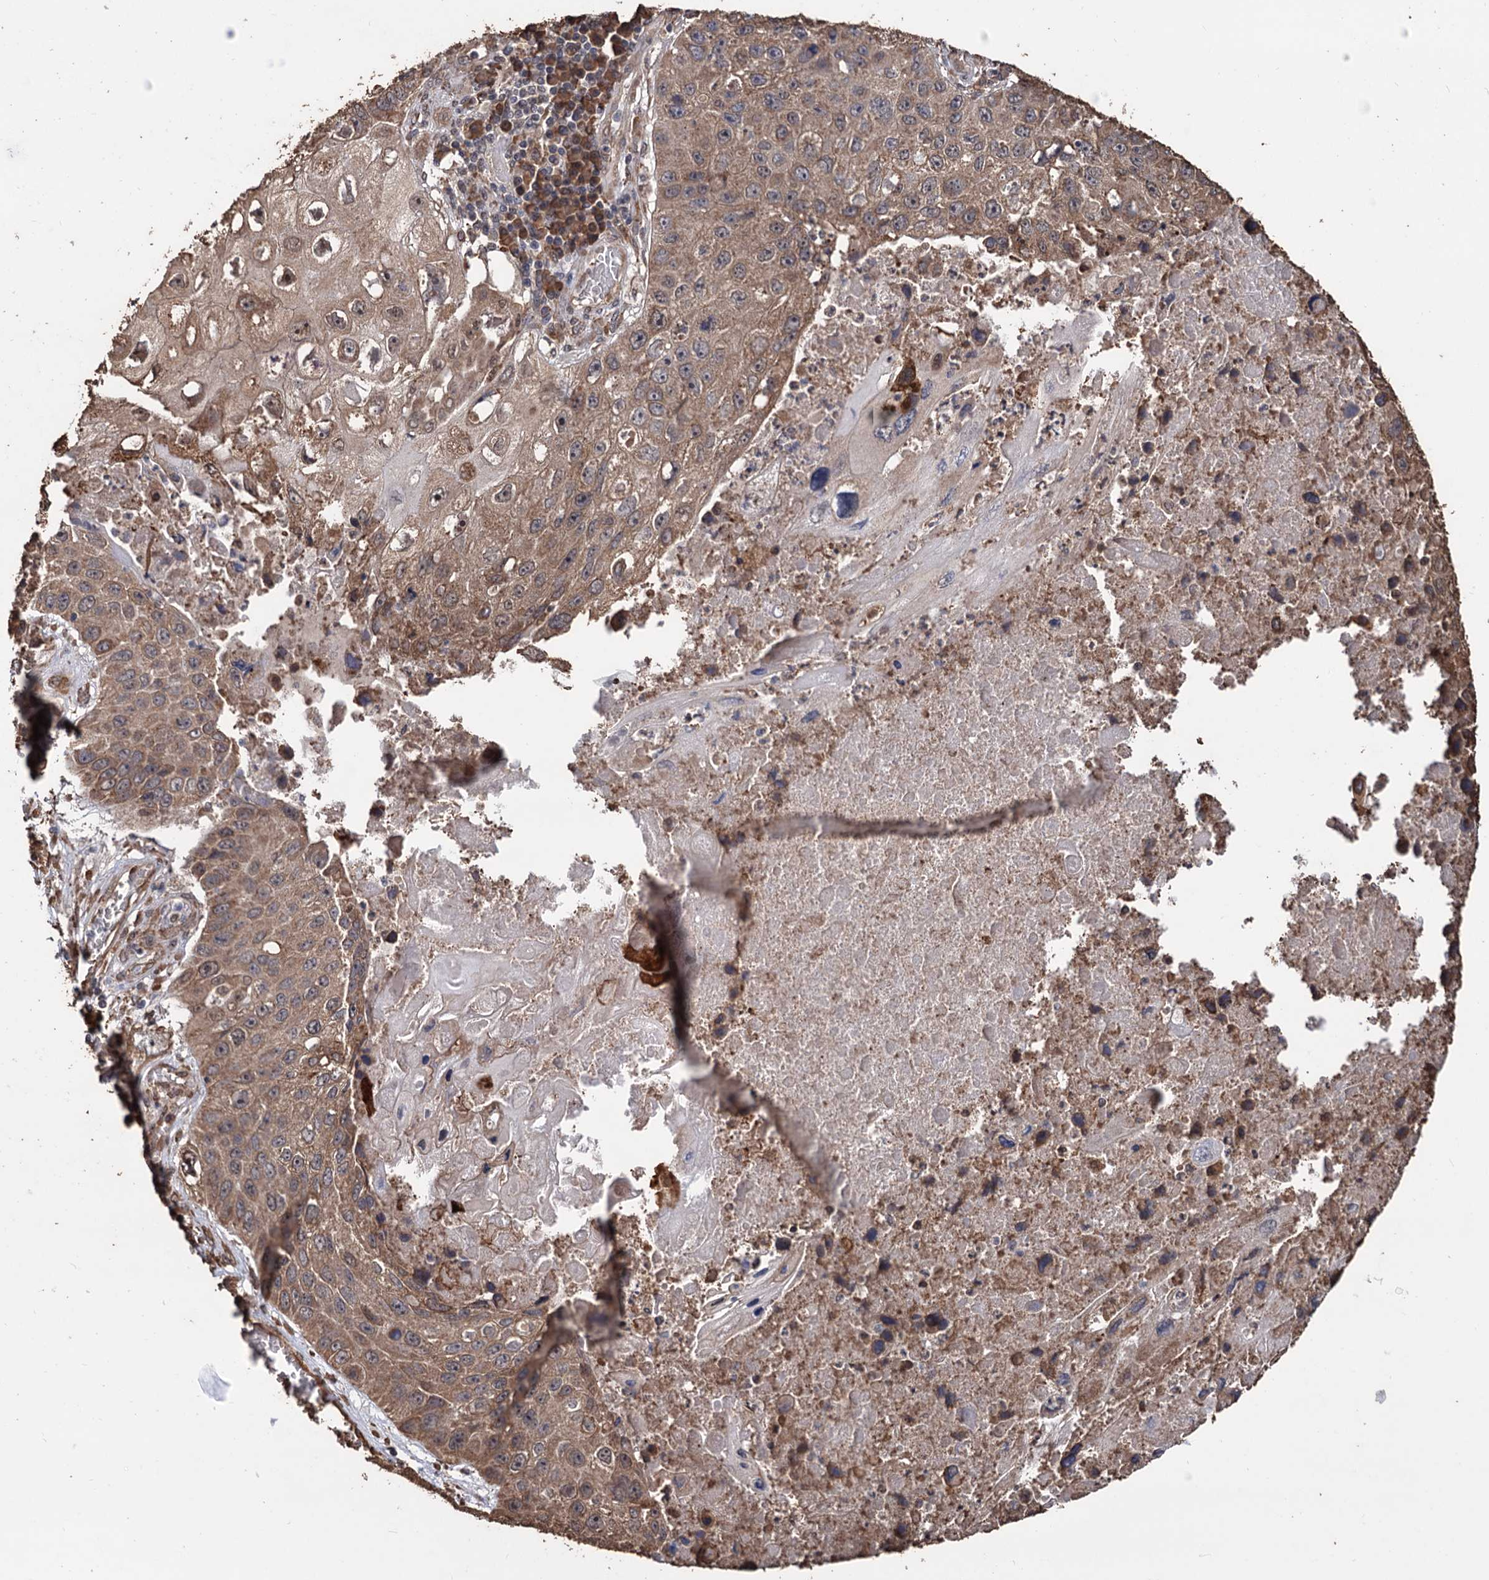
{"staining": {"intensity": "moderate", "quantity": ">75%", "location": "cytoplasmic/membranous"}, "tissue": "lung cancer", "cell_type": "Tumor cells", "image_type": "cancer", "snomed": [{"axis": "morphology", "description": "Squamous cell carcinoma, NOS"}, {"axis": "topography", "description": "Lung"}], "caption": "Brown immunohistochemical staining in lung cancer (squamous cell carcinoma) displays moderate cytoplasmic/membranous expression in approximately >75% of tumor cells.", "gene": "TBC1D12", "patient": {"sex": "male", "age": 61}}